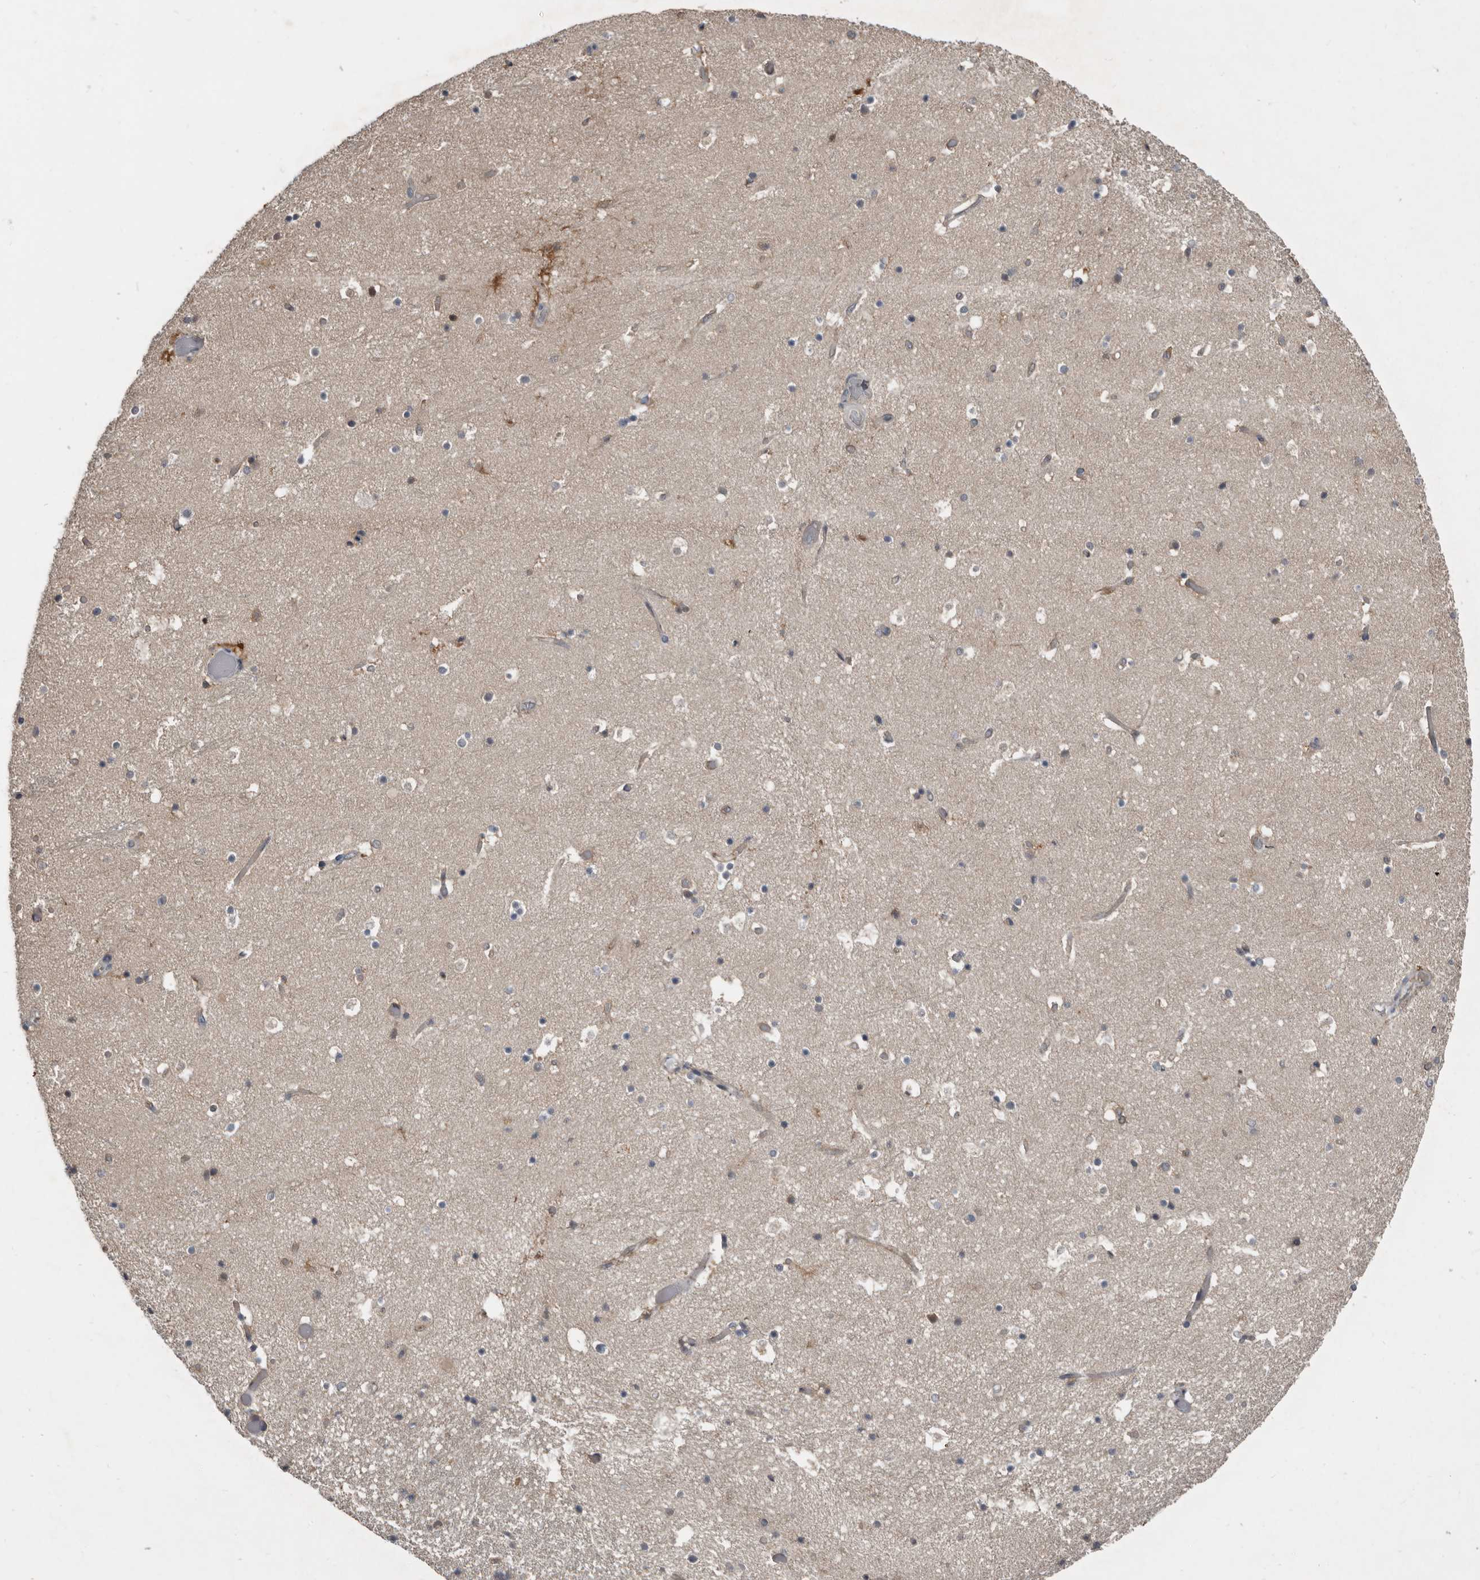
{"staining": {"intensity": "negative", "quantity": "none", "location": "none"}, "tissue": "hippocampus", "cell_type": "Glial cells", "image_type": "normal", "snomed": [{"axis": "morphology", "description": "Normal tissue, NOS"}, {"axis": "topography", "description": "Hippocampus"}], "caption": "The image demonstrates no staining of glial cells in benign hippocampus.", "gene": "RBKS", "patient": {"sex": "female", "age": 52}}